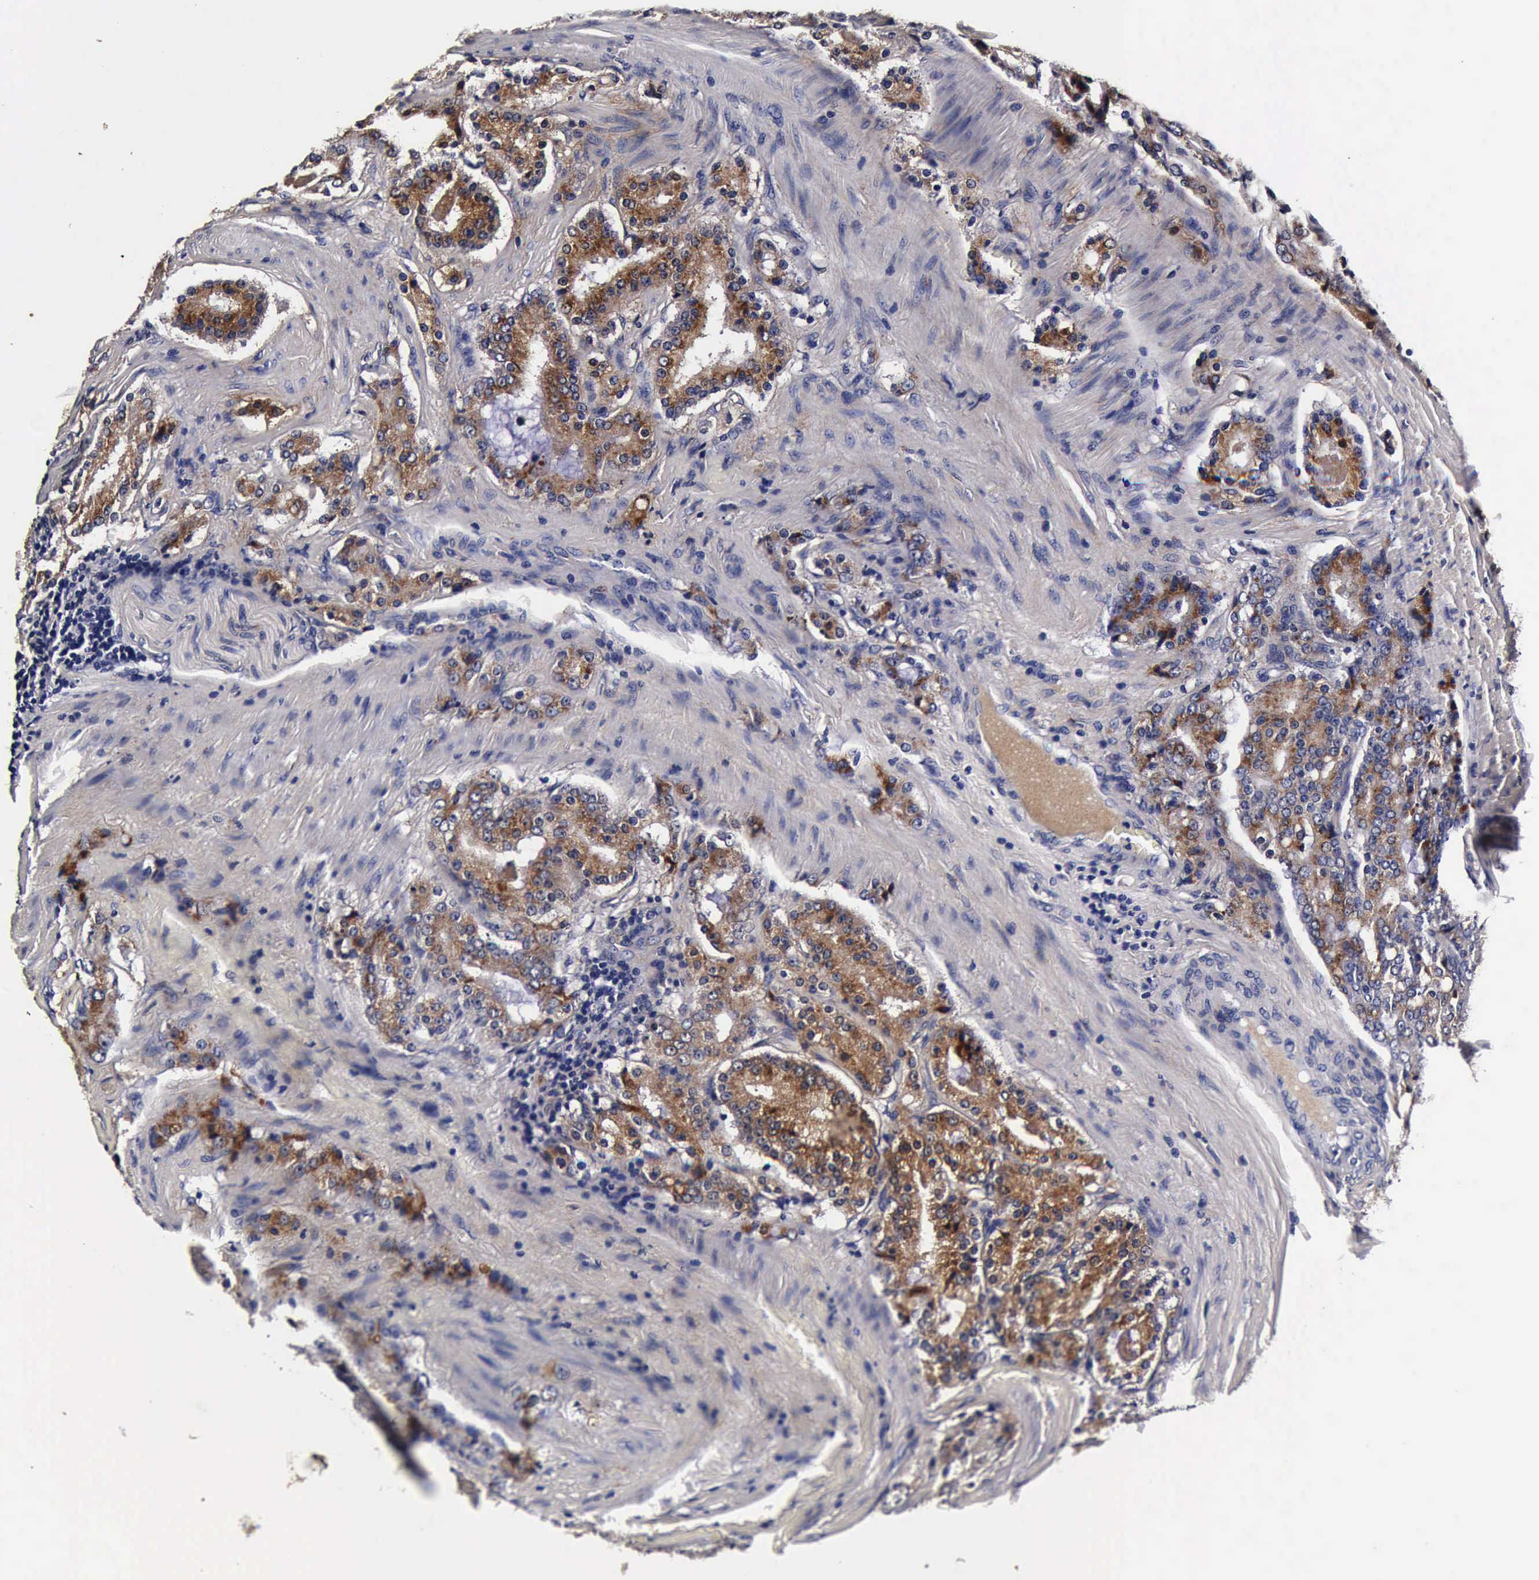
{"staining": {"intensity": "strong", "quantity": "25%-75%", "location": "cytoplasmic/membranous"}, "tissue": "prostate cancer", "cell_type": "Tumor cells", "image_type": "cancer", "snomed": [{"axis": "morphology", "description": "Adenocarcinoma, Medium grade"}, {"axis": "topography", "description": "Prostate"}], "caption": "Immunohistochemical staining of human prostate cancer (medium-grade adenocarcinoma) demonstrates strong cytoplasmic/membranous protein staining in about 25%-75% of tumor cells.", "gene": "CST3", "patient": {"sex": "male", "age": 72}}